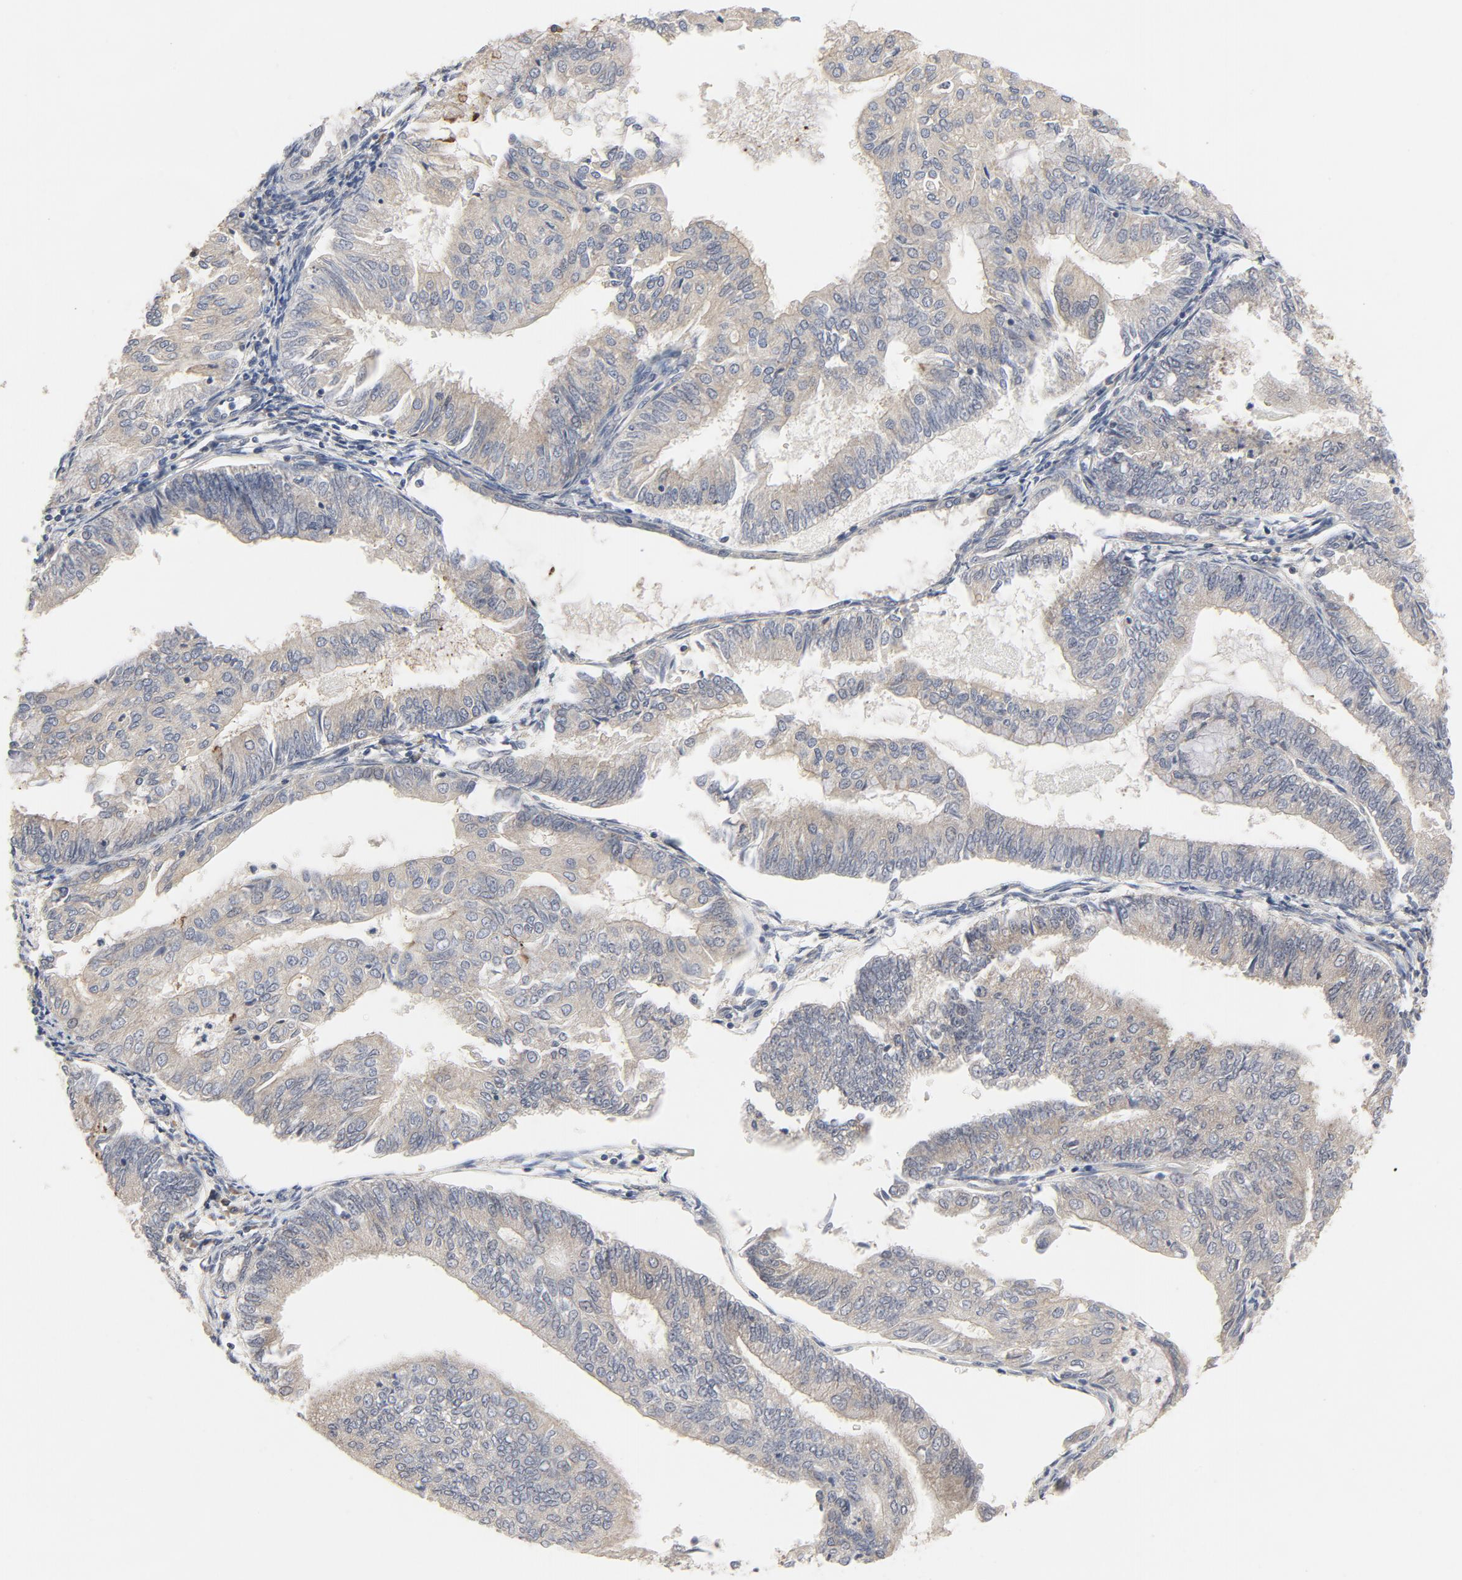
{"staining": {"intensity": "weak", "quantity": ">75%", "location": "cytoplasmic/membranous"}, "tissue": "endometrial cancer", "cell_type": "Tumor cells", "image_type": "cancer", "snomed": [{"axis": "morphology", "description": "Adenocarcinoma, NOS"}, {"axis": "topography", "description": "Endometrium"}], "caption": "Weak cytoplasmic/membranous positivity is present in approximately >75% of tumor cells in endometrial adenocarcinoma. (IHC, brightfield microscopy, high magnification).", "gene": "MAP2K7", "patient": {"sex": "female", "age": 59}}